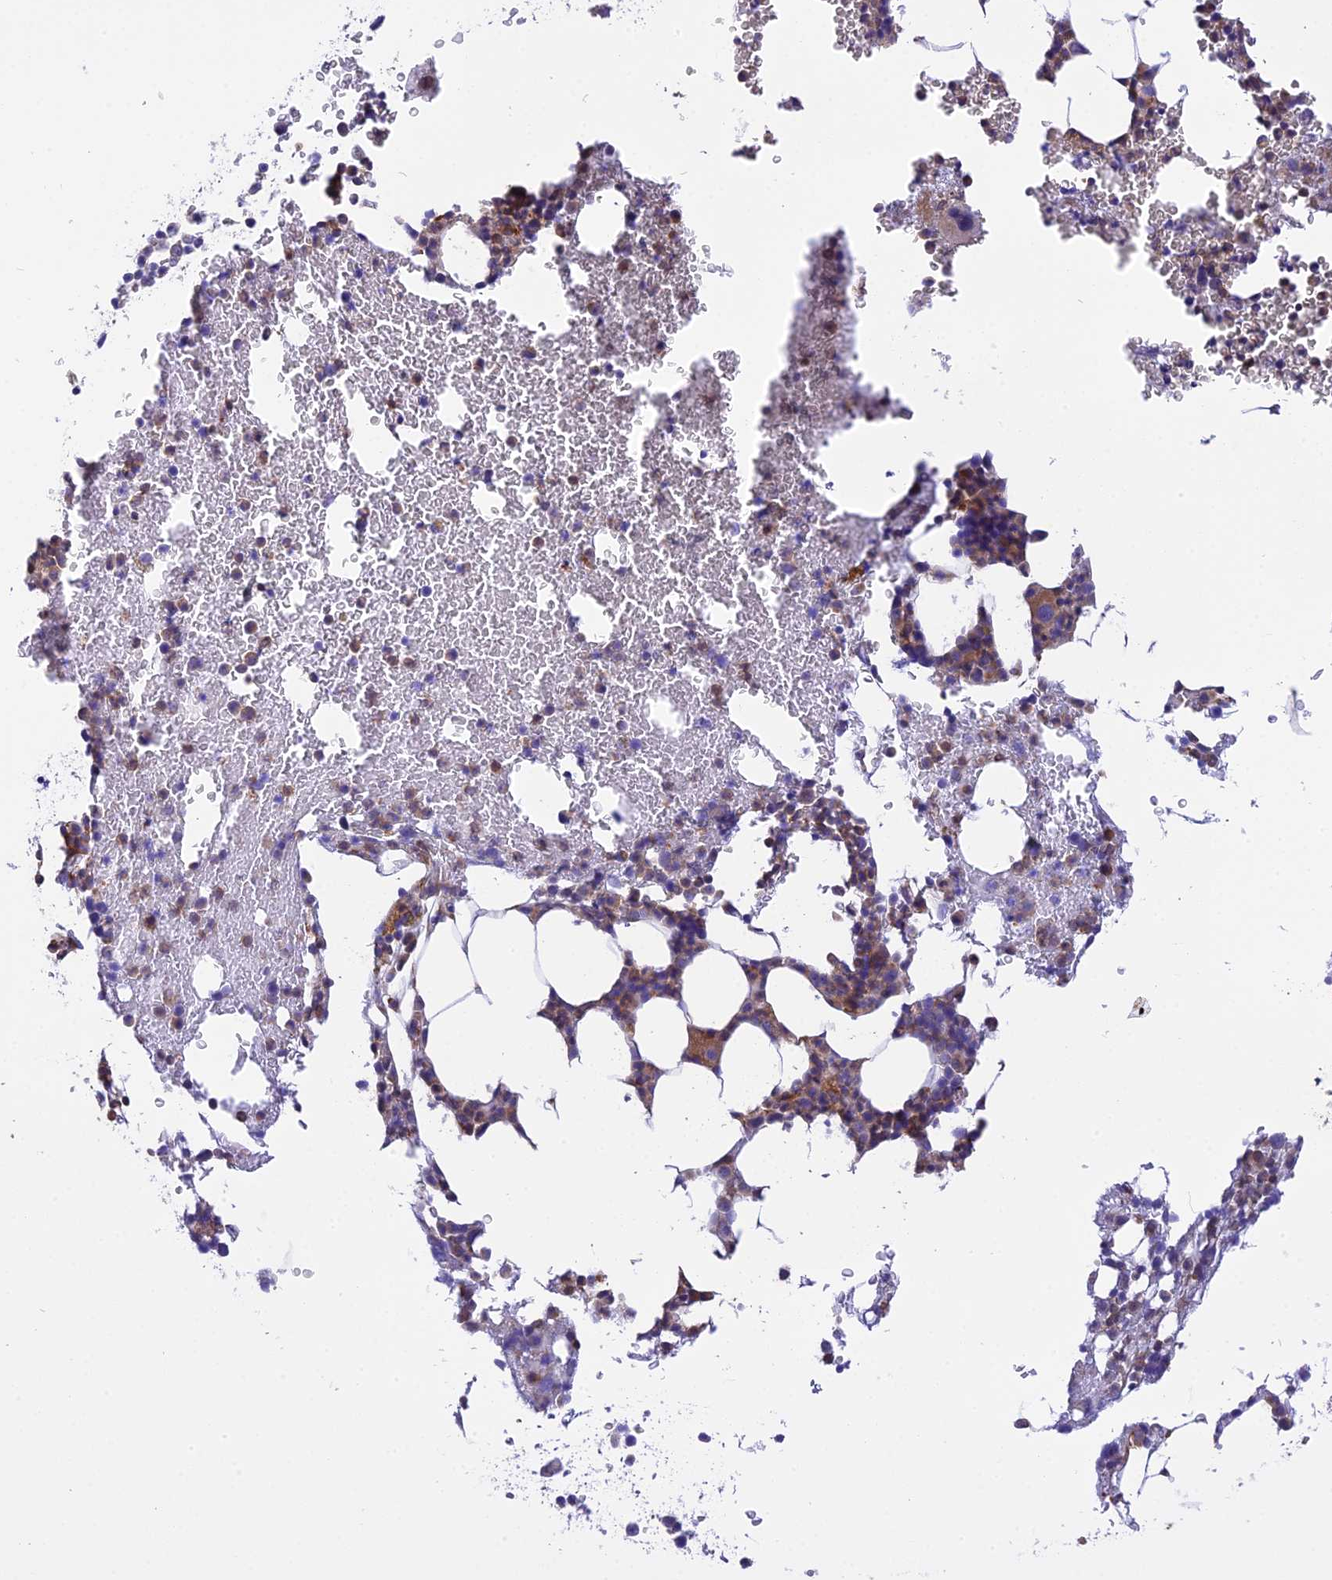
{"staining": {"intensity": "moderate", "quantity": "25%-75%", "location": "cytoplasmic/membranous"}, "tissue": "bone marrow", "cell_type": "Hematopoietic cells", "image_type": "normal", "snomed": [{"axis": "morphology", "description": "Normal tissue, NOS"}, {"axis": "topography", "description": "Bone marrow"}], "caption": "A medium amount of moderate cytoplasmic/membranous positivity is present in approximately 25%-75% of hematopoietic cells in benign bone marrow. (IHC, brightfield microscopy, high magnification).", "gene": "CORO7", "patient": {"sex": "male", "age": 41}}